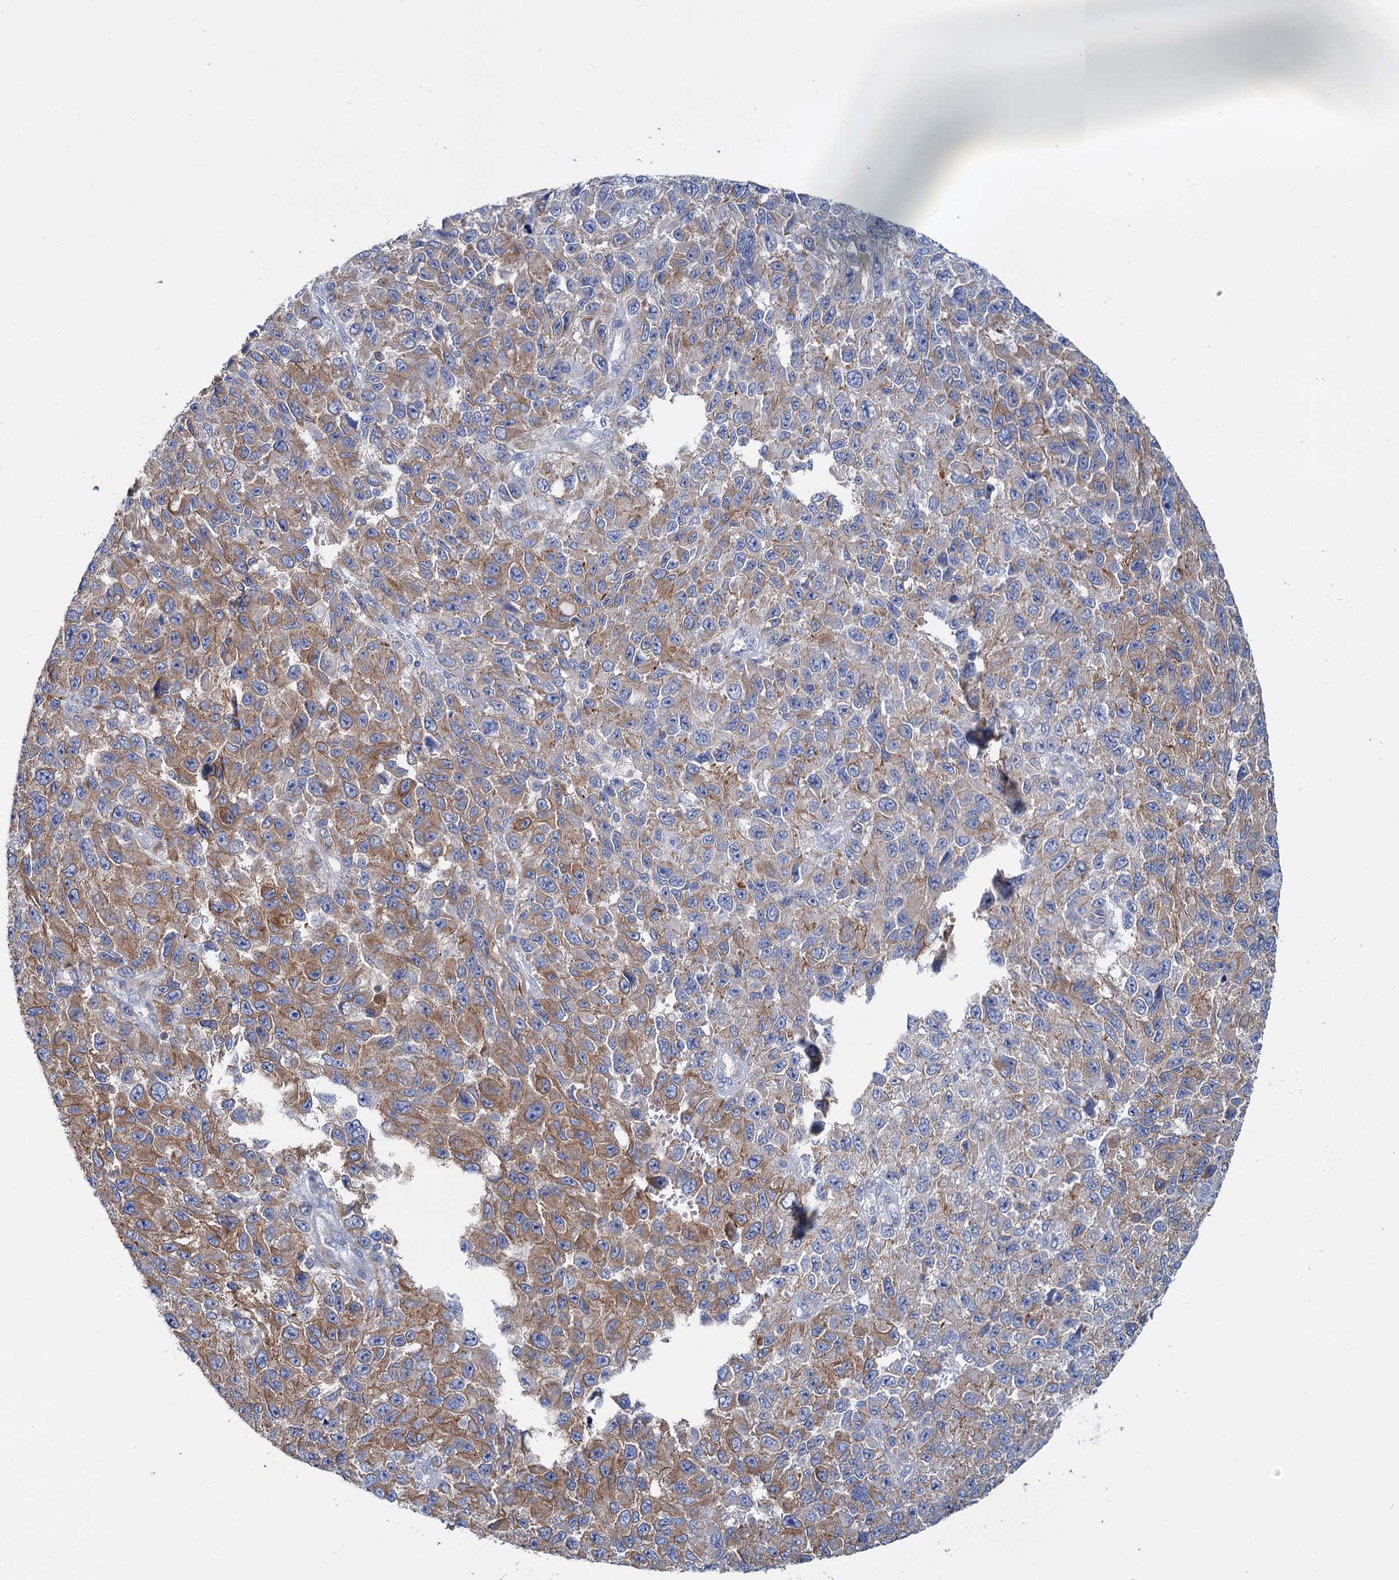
{"staining": {"intensity": "moderate", "quantity": ">75%", "location": "cytoplasmic/membranous"}, "tissue": "melanoma", "cell_type": "Tumor cells", "image_type": "cancer", "snomed": [{"axis": "morphology", "description": "Normal tissue, NOS"}, {"axis": "morphology", "description": "Malignant melanoma, NOS"}, {"axis": "topography", "description": "Skin"}], "caption": "Protein analysis of melanoma tissue demonstrates moderate cytoplasmic/membranous positivity in about >75% of tumor cells.", "gene": "LRCH4", "patient": {"sex": "female", "age": 96}}